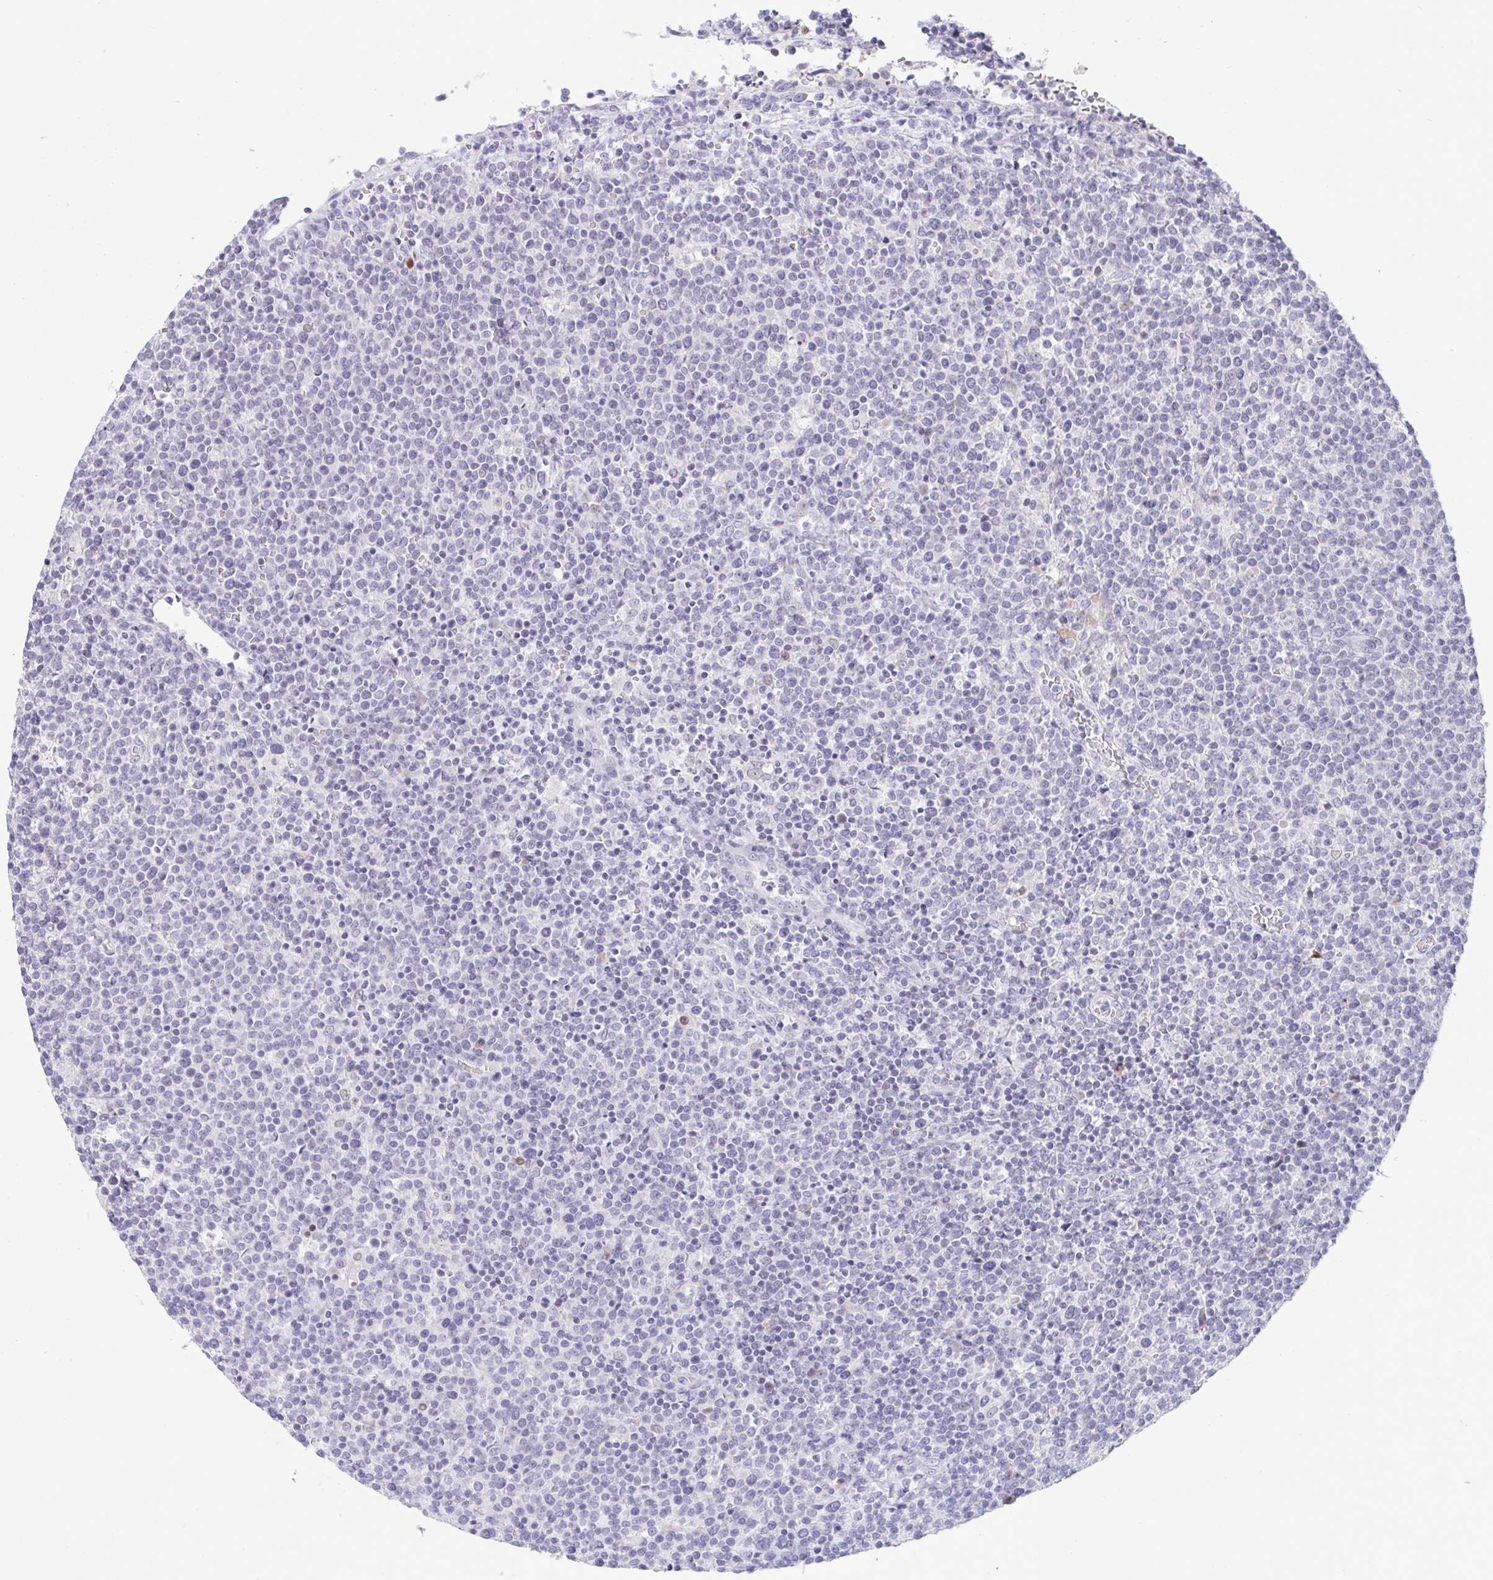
{"staining": {"intensity": "negative", "quantity": "none", "location": "none"}, "tissue": "lymphoma", "cell_type": "Tumor cells", "image_type": "cancer", "snomed": [{"axis": "morphology", "description": "Malignant lymphoma, non-Hodgkin's type, High grade"}, {"axis": "topography", "description": "Lymph node"}], "caption": "The immunohistochemistry photomicrograph has no significant expression in tumor cells of malignant lymphoma, non-Hodgkin's type (high-grade) tissue.", "gene": "EPOP", "patient": {"sex": "male", "age": 61}}